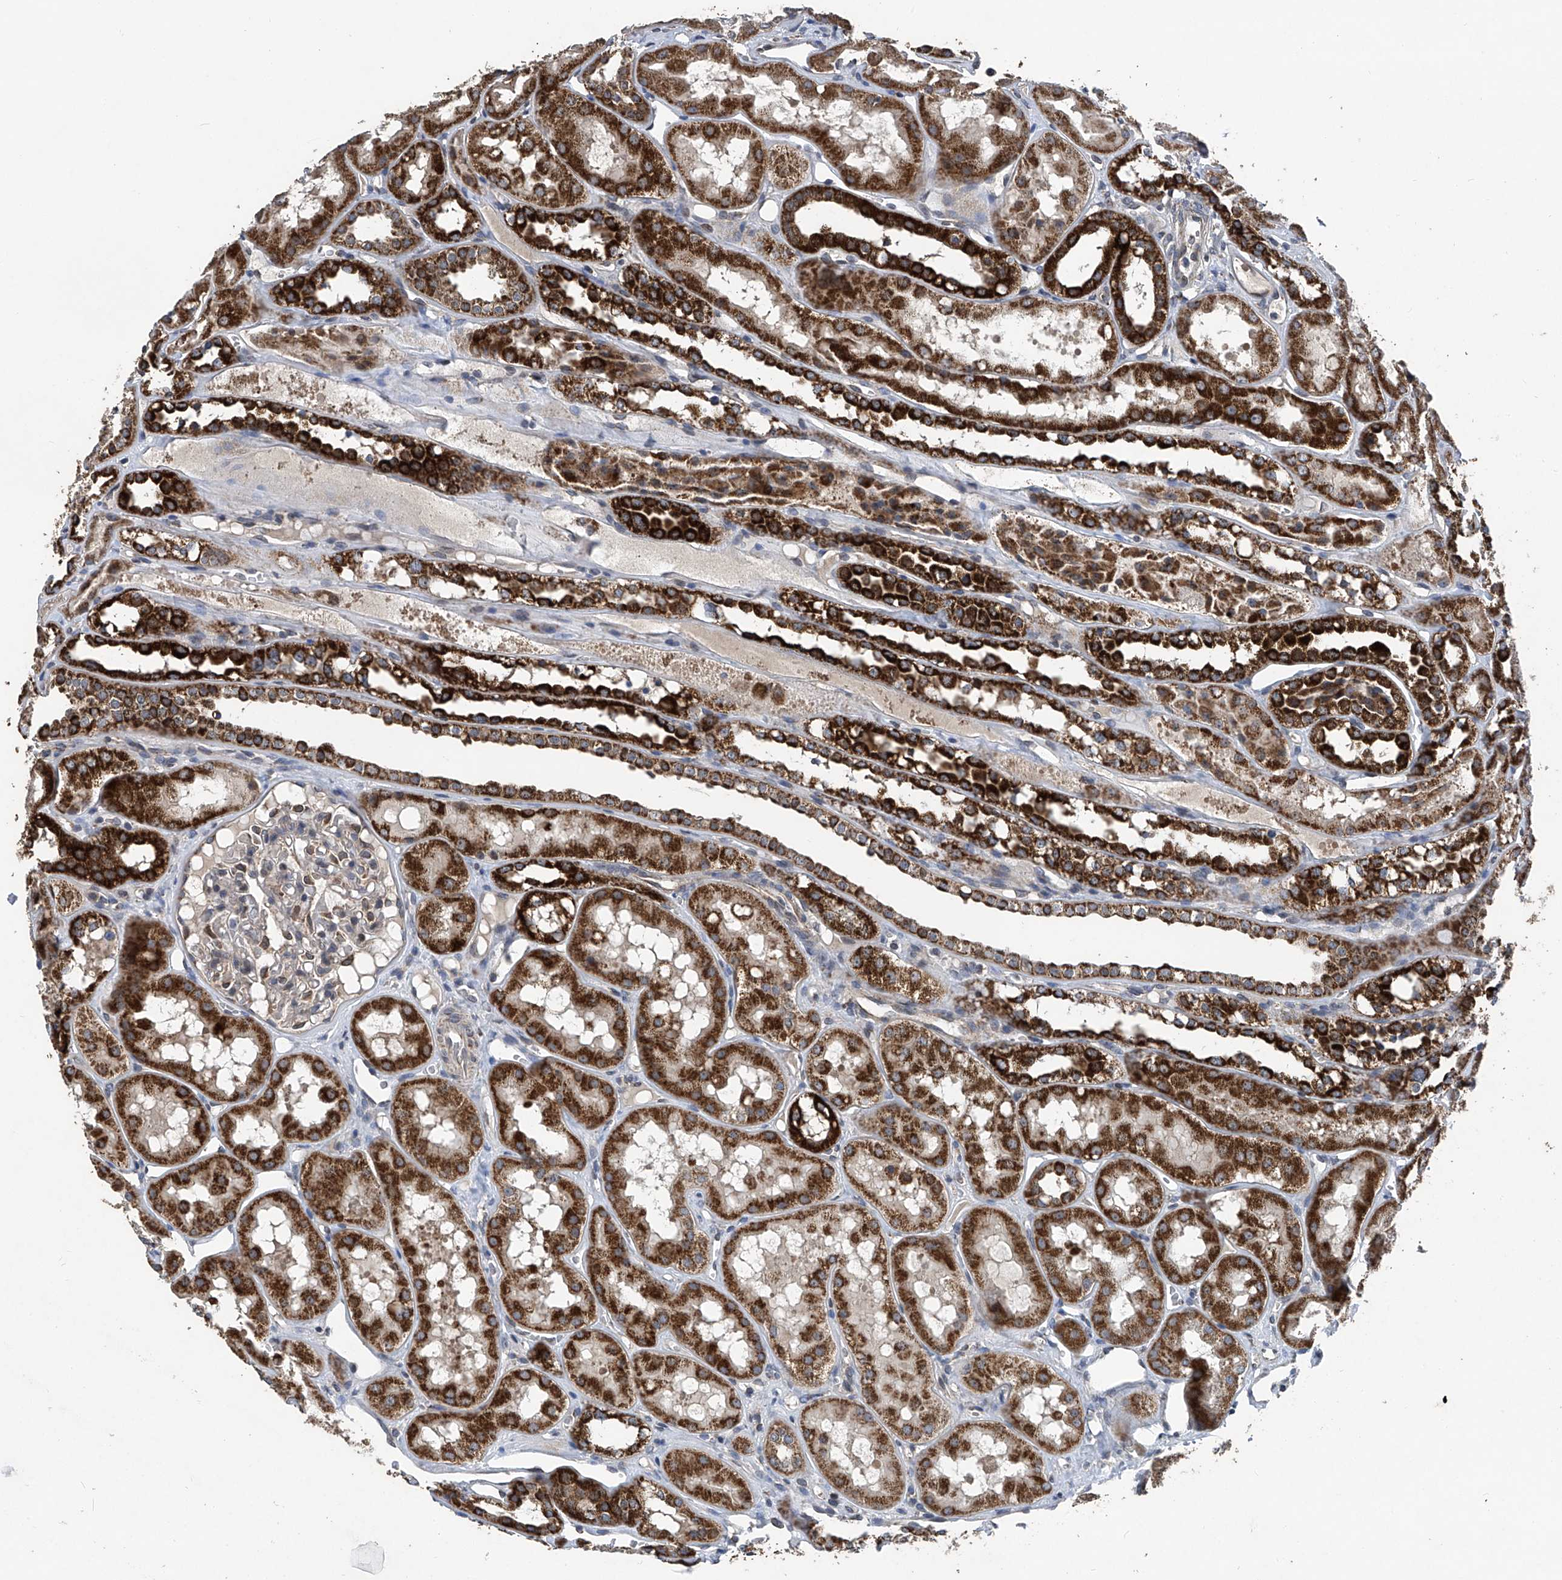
{"staining": {"intensity": "moderate", "quantity": "<25%", "location": "cytoplasmic/membranous"}, "tissue": "kidney", "cell_type": "Cells in glomeruli", "image_type": "normal", "snomed": [{"axis": "morphology", "description": "Normal tissue, NOS"}, {"axis": "topography", "description": "Kidney"}], "caption": "Kidney was stained to show a protein in brown. There is low levels of moderate cytoplasmic/membranous expression in about <25% of cells in glomeruli.", "gene": "BCKDHB", "patient": {"sex": "male", "age": 16}}